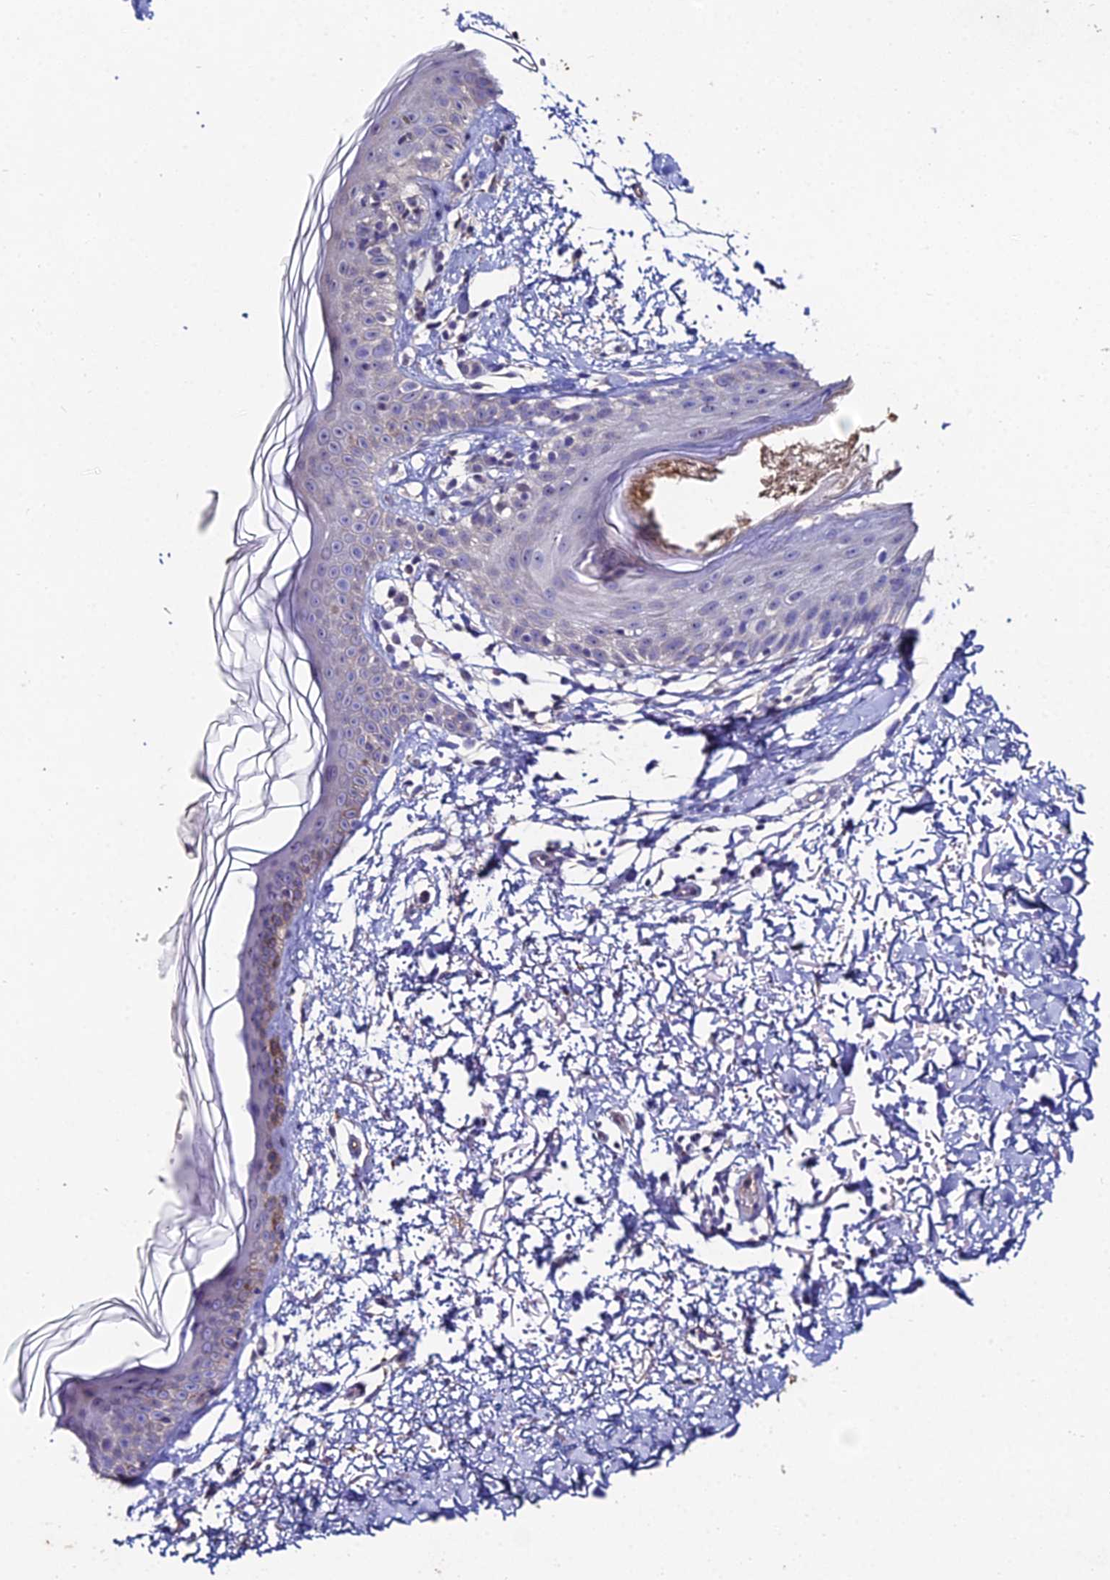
{"staining": {"intensity": "negative", "quantity": "none", "location": "none"}, "tissue": "skin", "cell_type": "Fibroblasts", "image_type": "normal", "snomed": [{"axis": "morphology", "description": "Normal tissue, NOS"}, {"axis": "topography", "description": "Skin"}], "caption": "Immunohistochemistry histopathology image of benign skin: human skin stained with DAB (3,3'-diaminobenzidine) reveals no significant protein positivity in fibroblasts. (Stains: DAB immunohistochemistry with hematoxylin counter stain, Microscopy: brightfield microscopy at high magnification).", "gene": "ESRRG", "patient": {"sex": "male", "age": 66}}